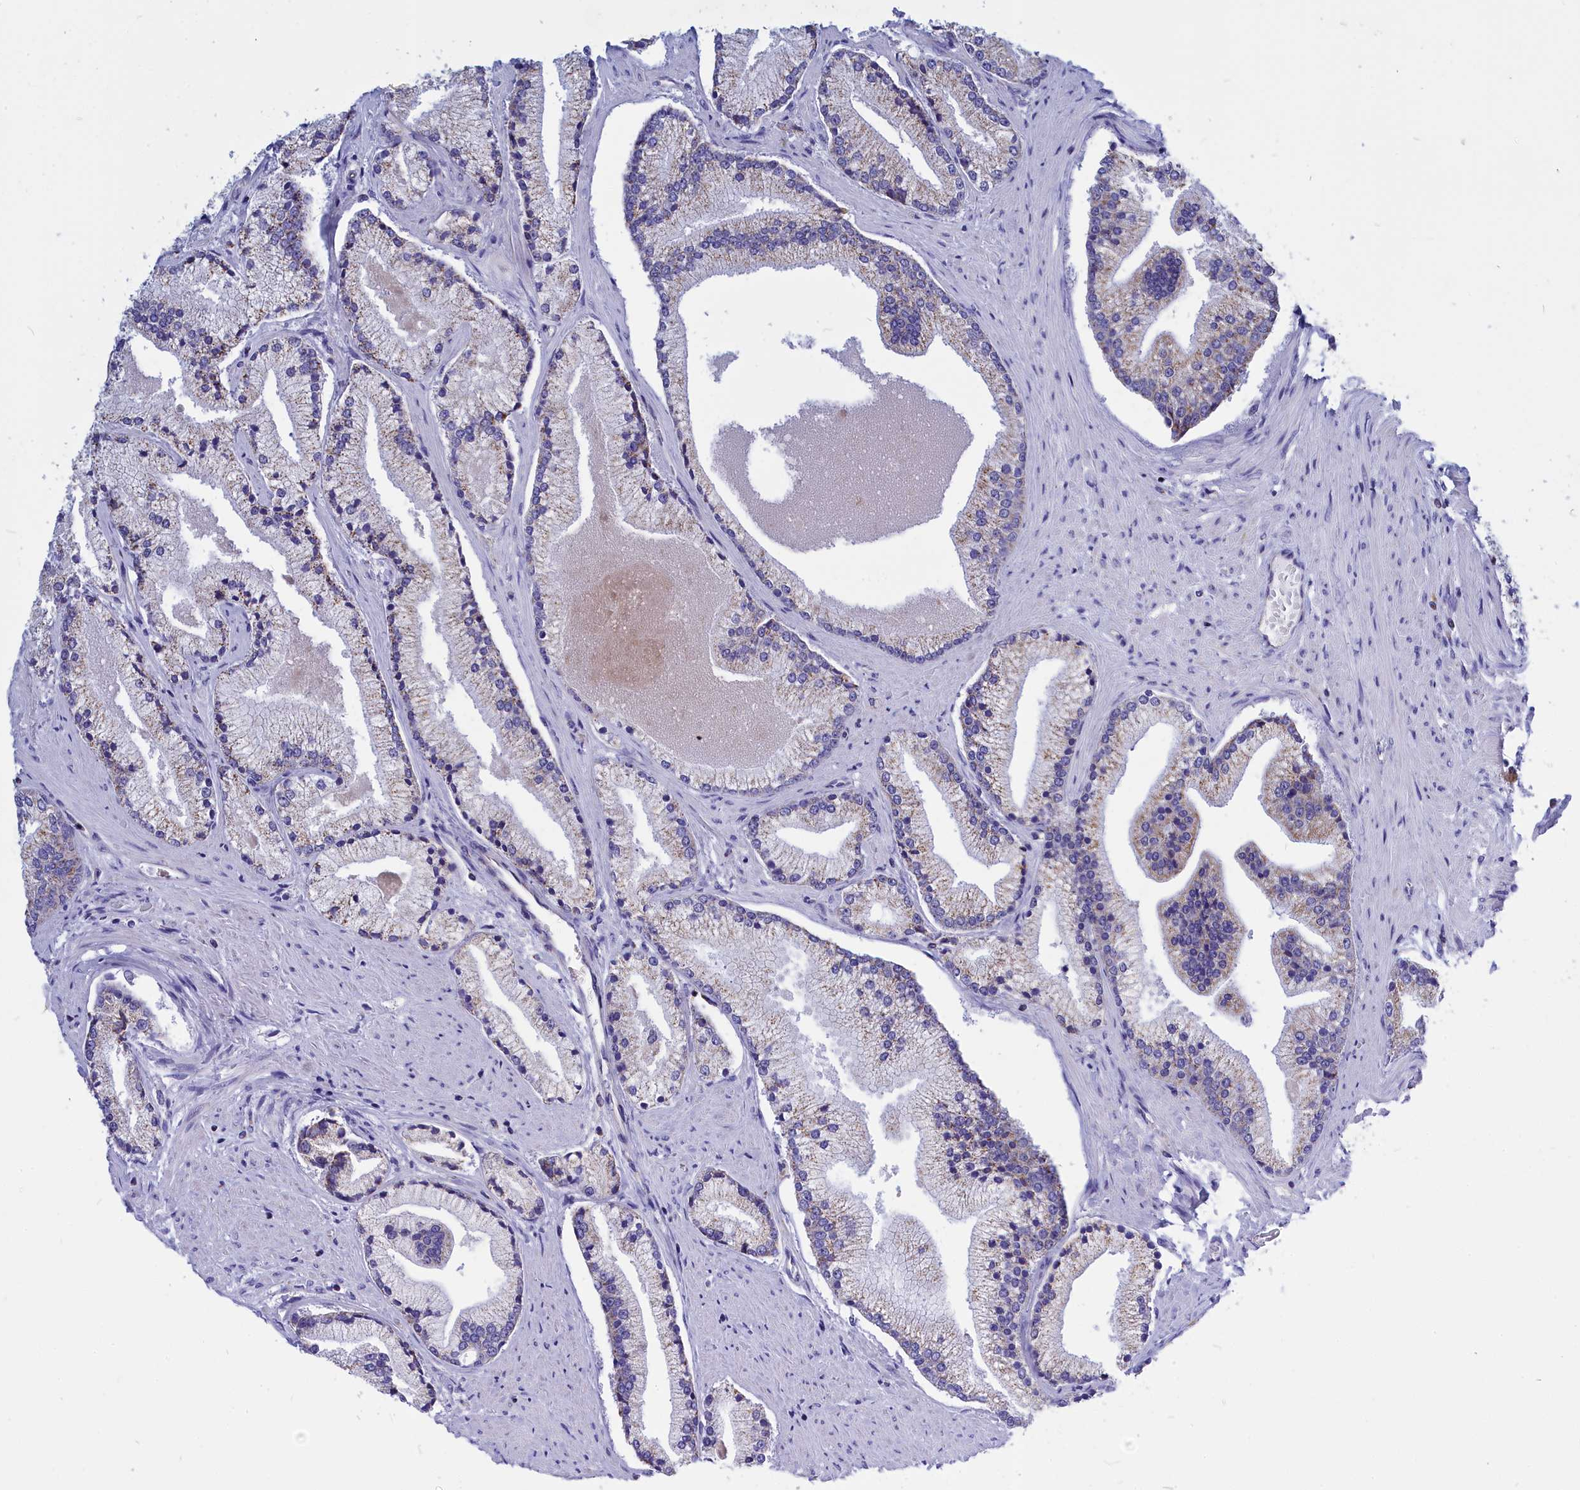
{"staining": {"intensity": "weak", "quantity": "25%-75%", "location": "cytoplasmic/membranous"}, "tissue": "prostate cancer", "cell_type": "Tumor cells", "image_type": "cancer", "snomed": [{"axis": "morphology", "description": "Adenocarcinoma, High grade"}, {"axis": "topography", "description": "Prostate"}], "caption": "Immunohistochemical staining of prostate adenocarcinoma (high-grade) displays low levels of weak cytoplasmic/membranous protein positivity in about 25%-75% of tumor cells.", "gene": "CCRL2", "patient": {"sex": "male", "age": 67}}